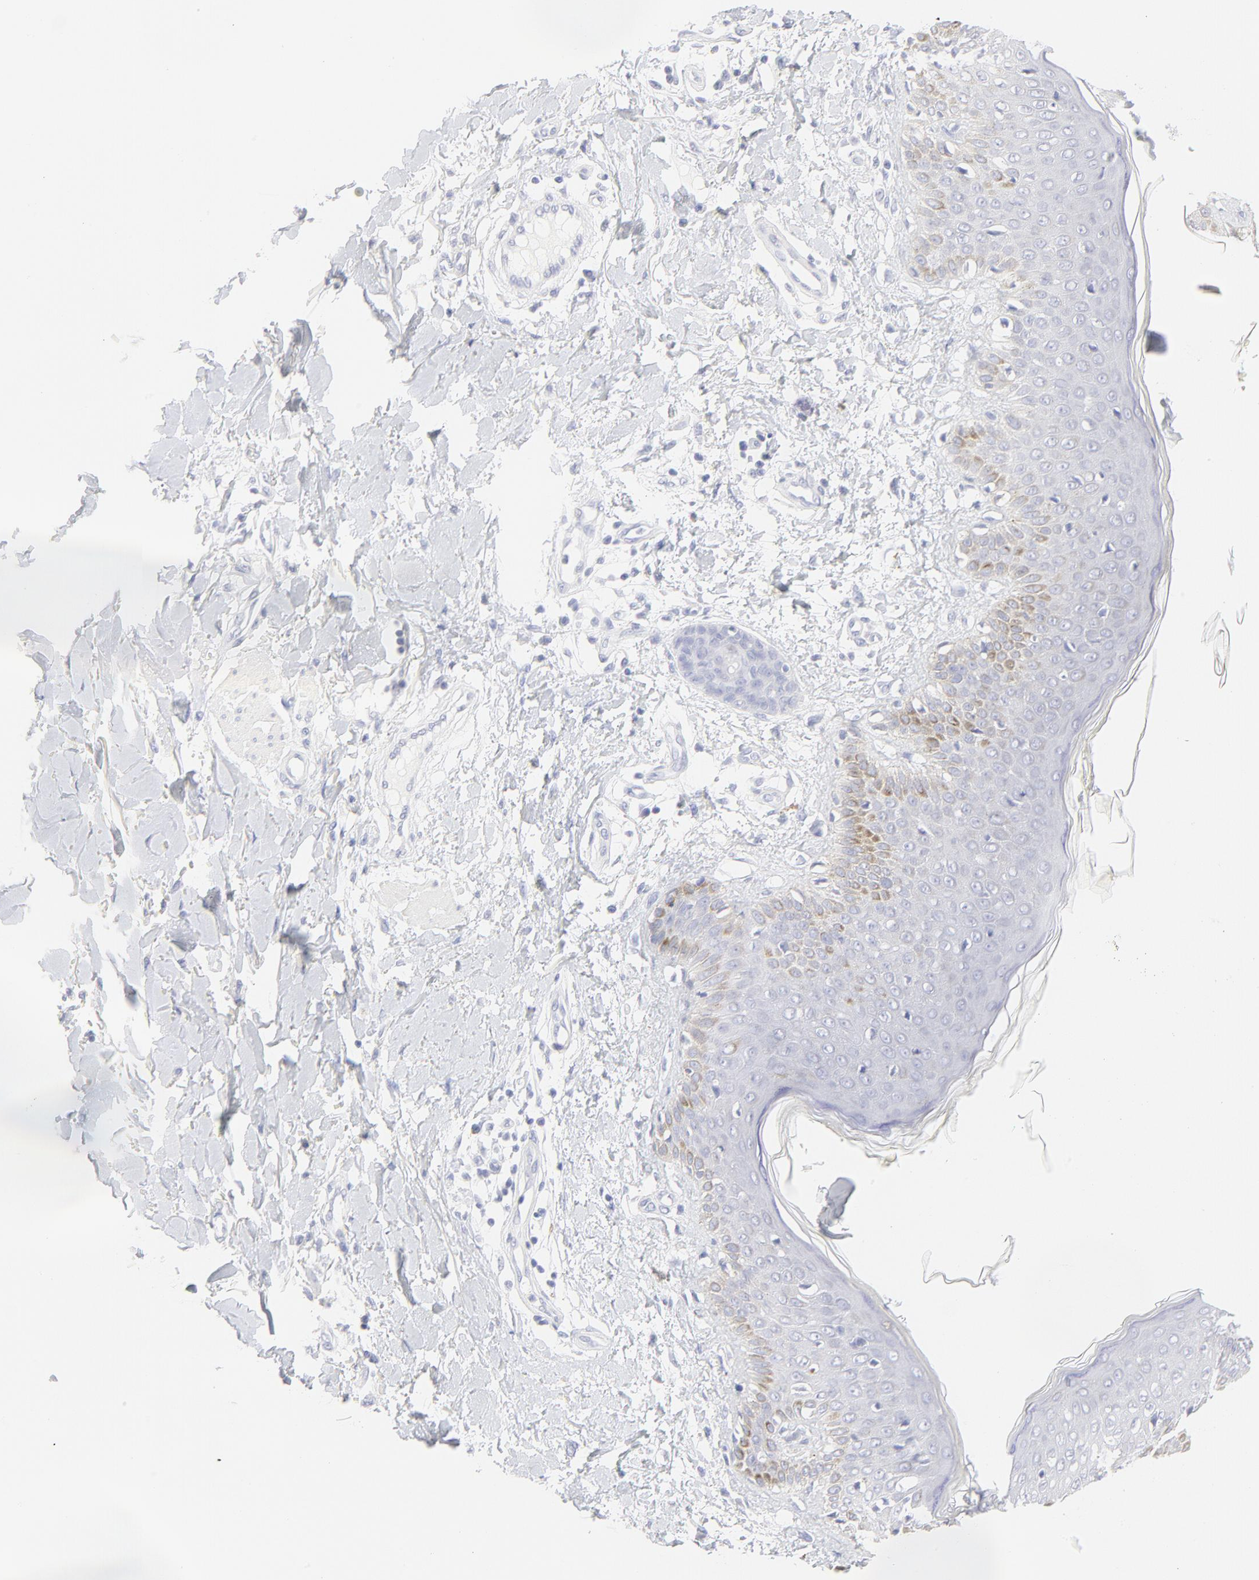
{"staining": {"intensity": "moderate", "quantity": "<25%", "location": "nuclear"}, "tissue": "skin cancer", "cell_type": "Tumor cells", "image_type": "cancer", "snomed": [{"axis": "morphology", "description": "Squamous cell carcinoma, NOS"}, {"axis": "topography", "description": "Skin"}], "caption": "Squamous cell carcinoma (skin) tissue displays moderate nuclear expression in approximately <25% of tumor cells, visualized by immunohistochemistry.", "gene": "ELF3", "patient": {"sex": "female", "age": 59}}